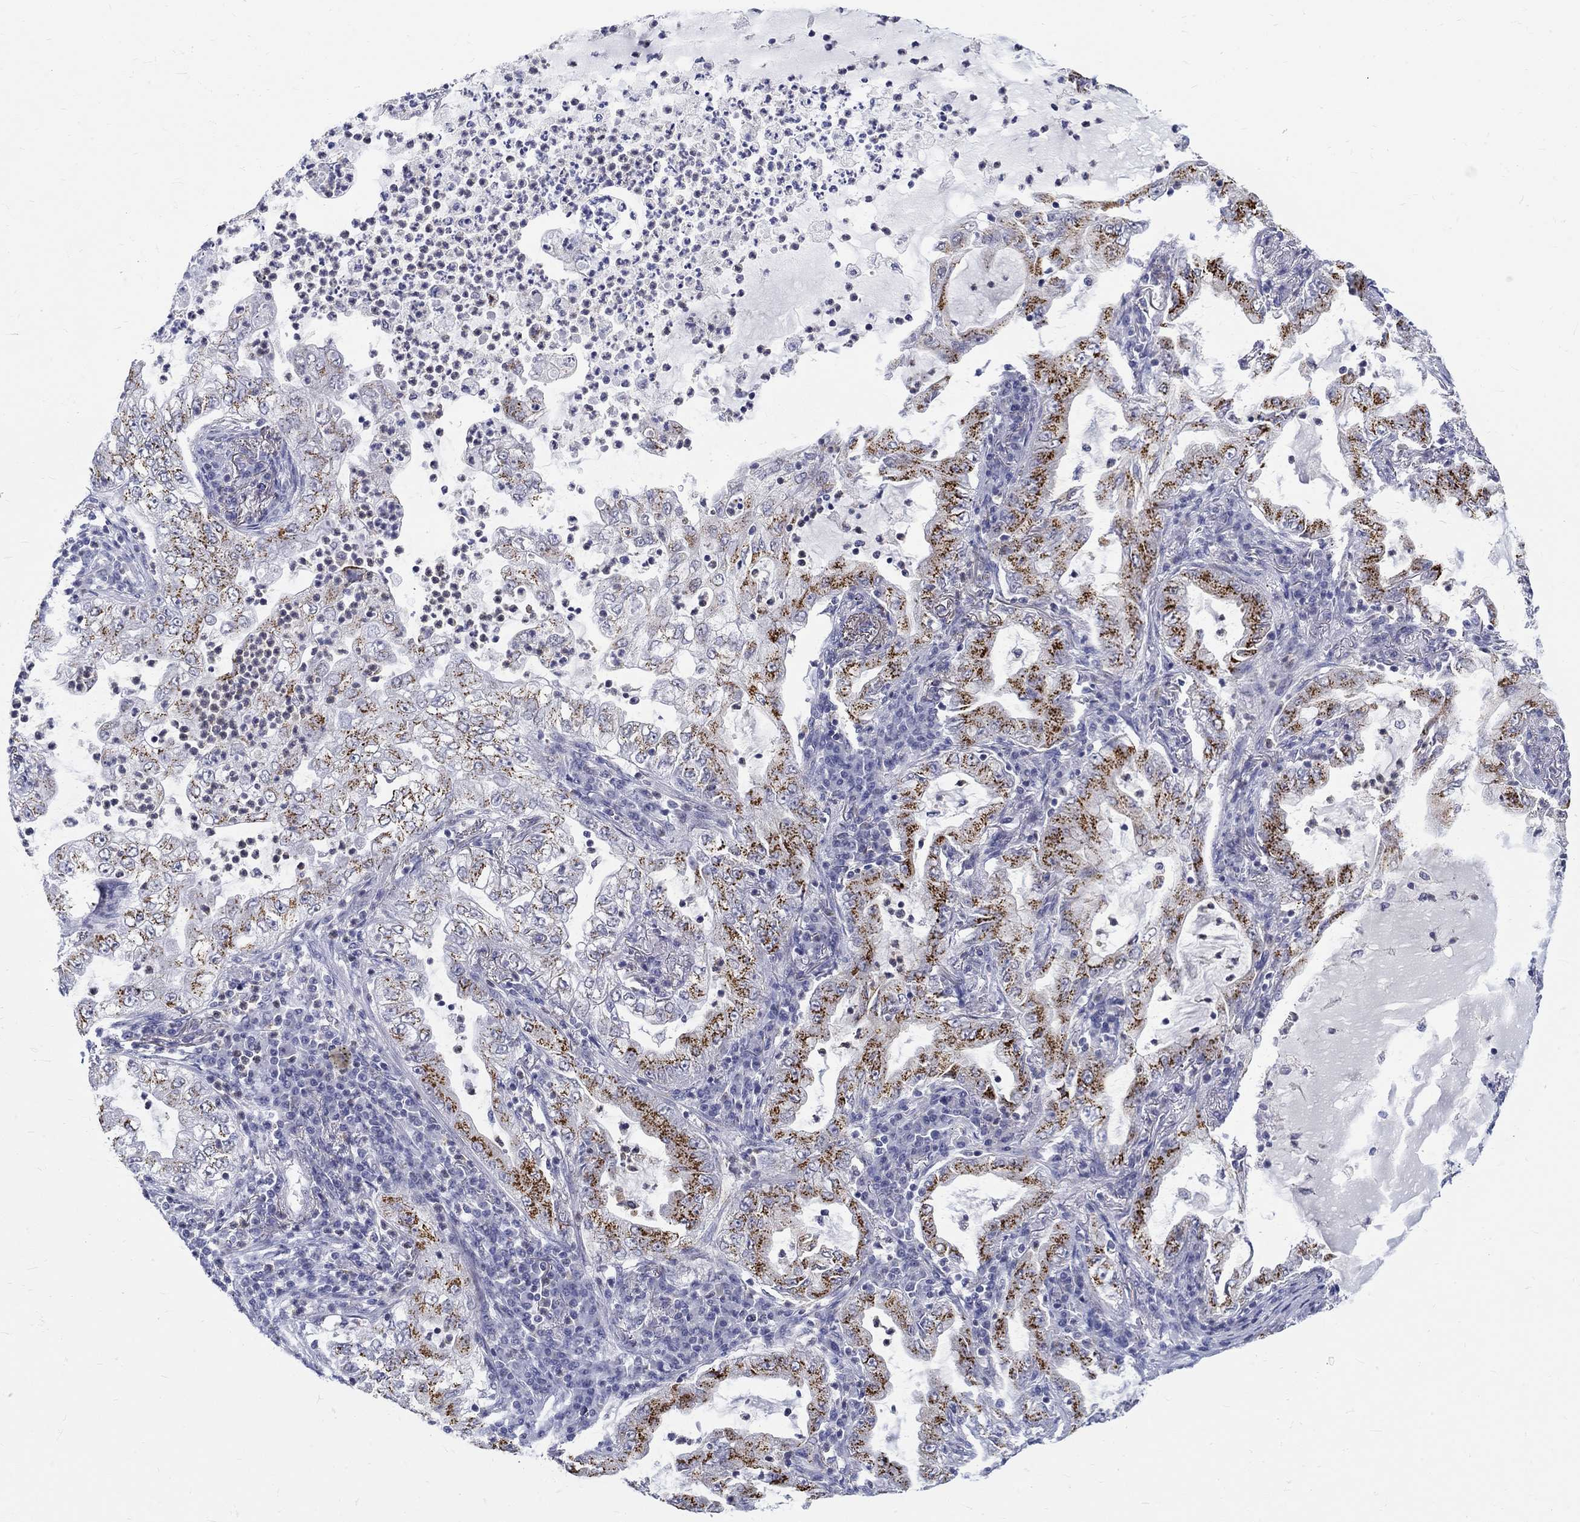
{"staining": {"intensity": "strong", "quantity": "25%-75%", "location": "cytoplasmic/membranous"}, "tissue": "lung cancer", "cell_type": "Tumor cells", "image_type": "cancer", "snomed": [{"axis": "morphology", "description": "Adenocarcinoma, NOS"}, {"axis": "topography", "description": "Lung"}], "caption": "Protein expression analysis of human lung cancer reveals strong cytoplasmic/membranous expression in about 25%-75% of tumor cells.", "gene": "ST6GALNAC1", "patient": {"sex": "female", "age": 73}}